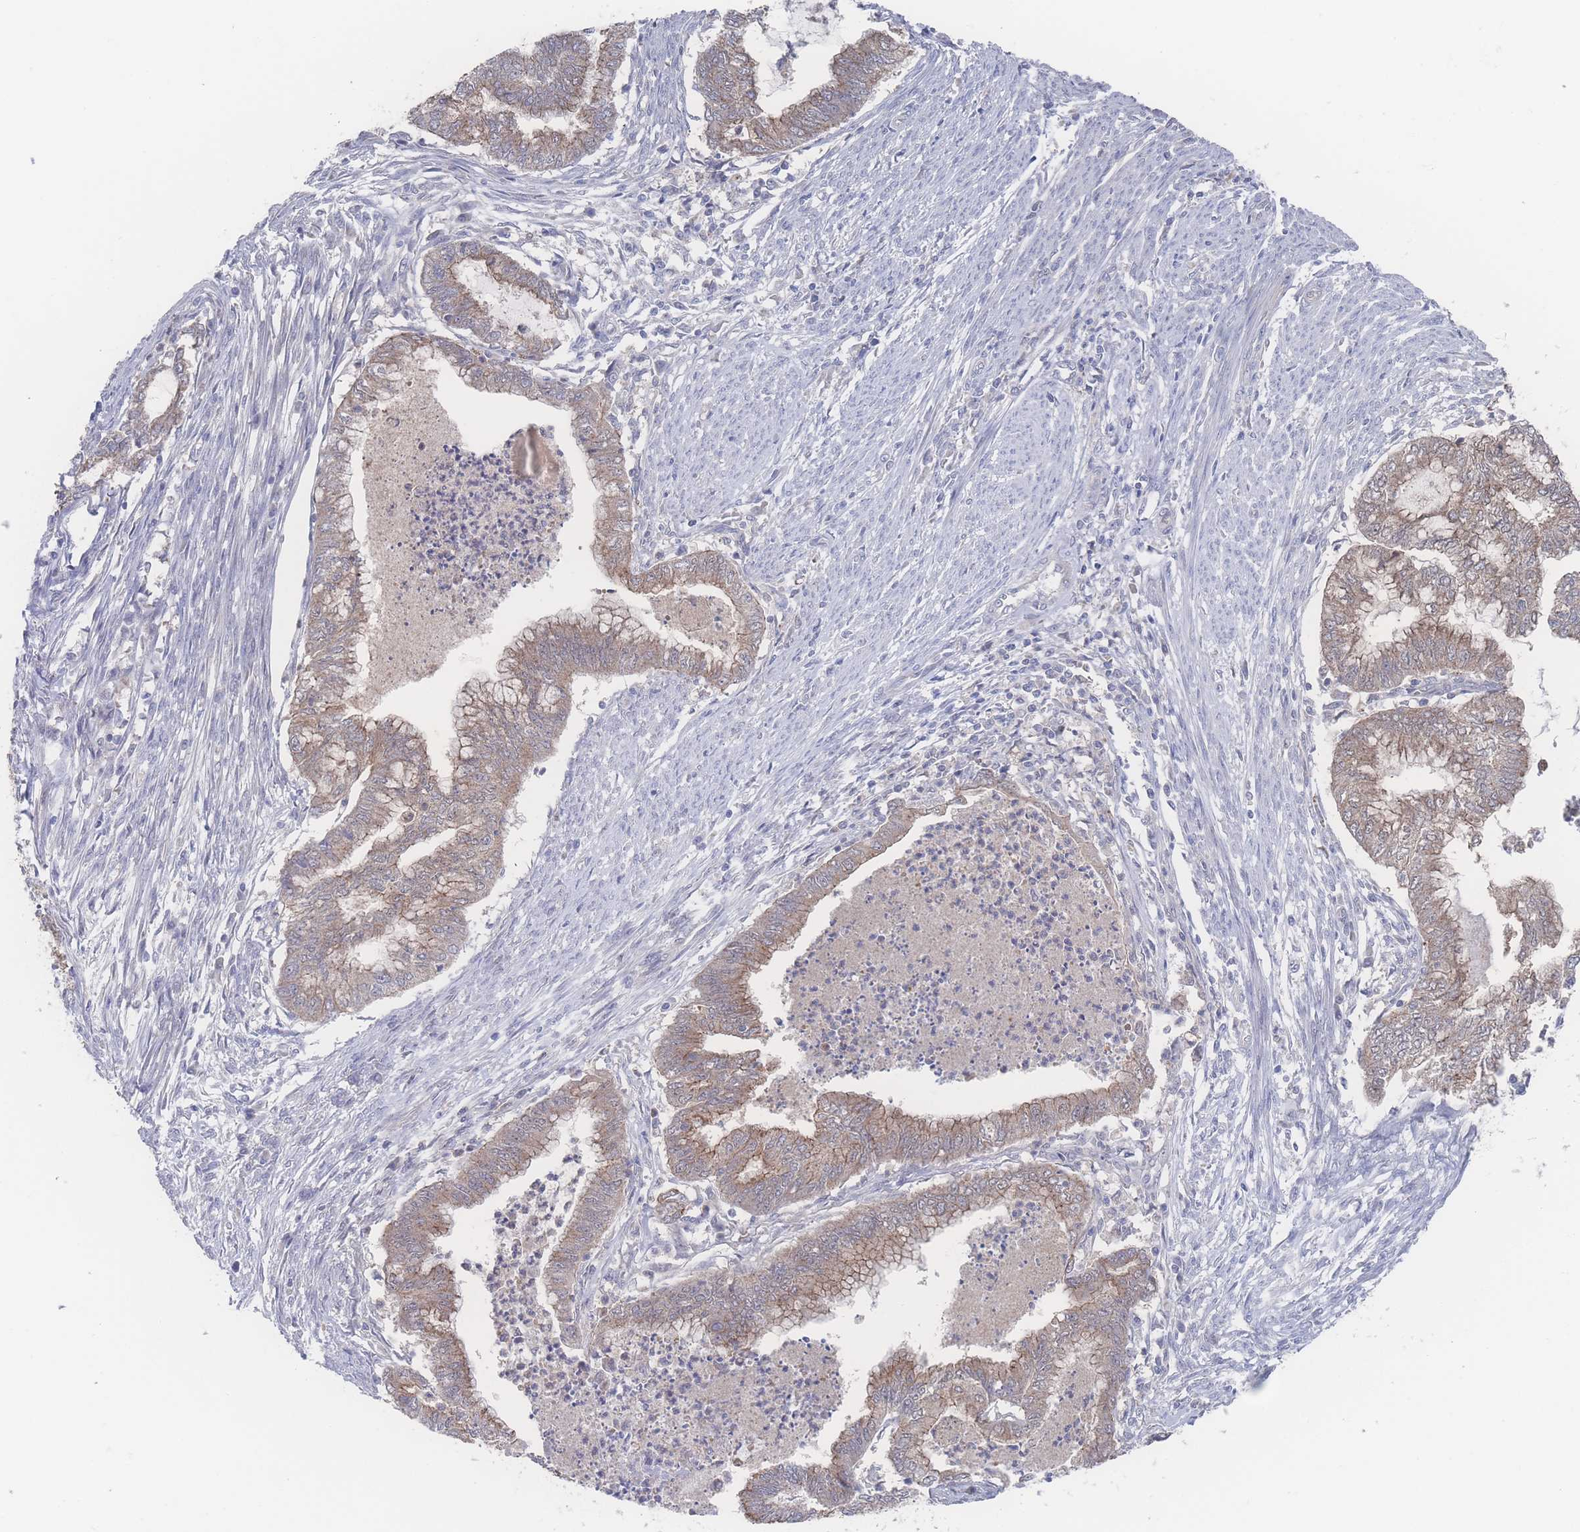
{"staining": {"intensity": "weak", "quantity": "25%-75%", "location": "cytoplasmic/membranous"}, "tissue": "endometrial cancer", "cell_type": "Tumor cells", "image_type": "cancer", "snomed": [{"axis": "morphology", "description": "Adenocarcinoma, NOS"}, {"axis": "topography", "description": "Endometrium"}], "caption": "Weak cytoplasmic/membranous staining for a protein is seen in about 25%-75% of tumor cells of adenocarcinoma (endometrial) using immunohistochemistry (IHC).", "gene": "NBEAL1", "patient": {"sex": "female", "age": 79}}